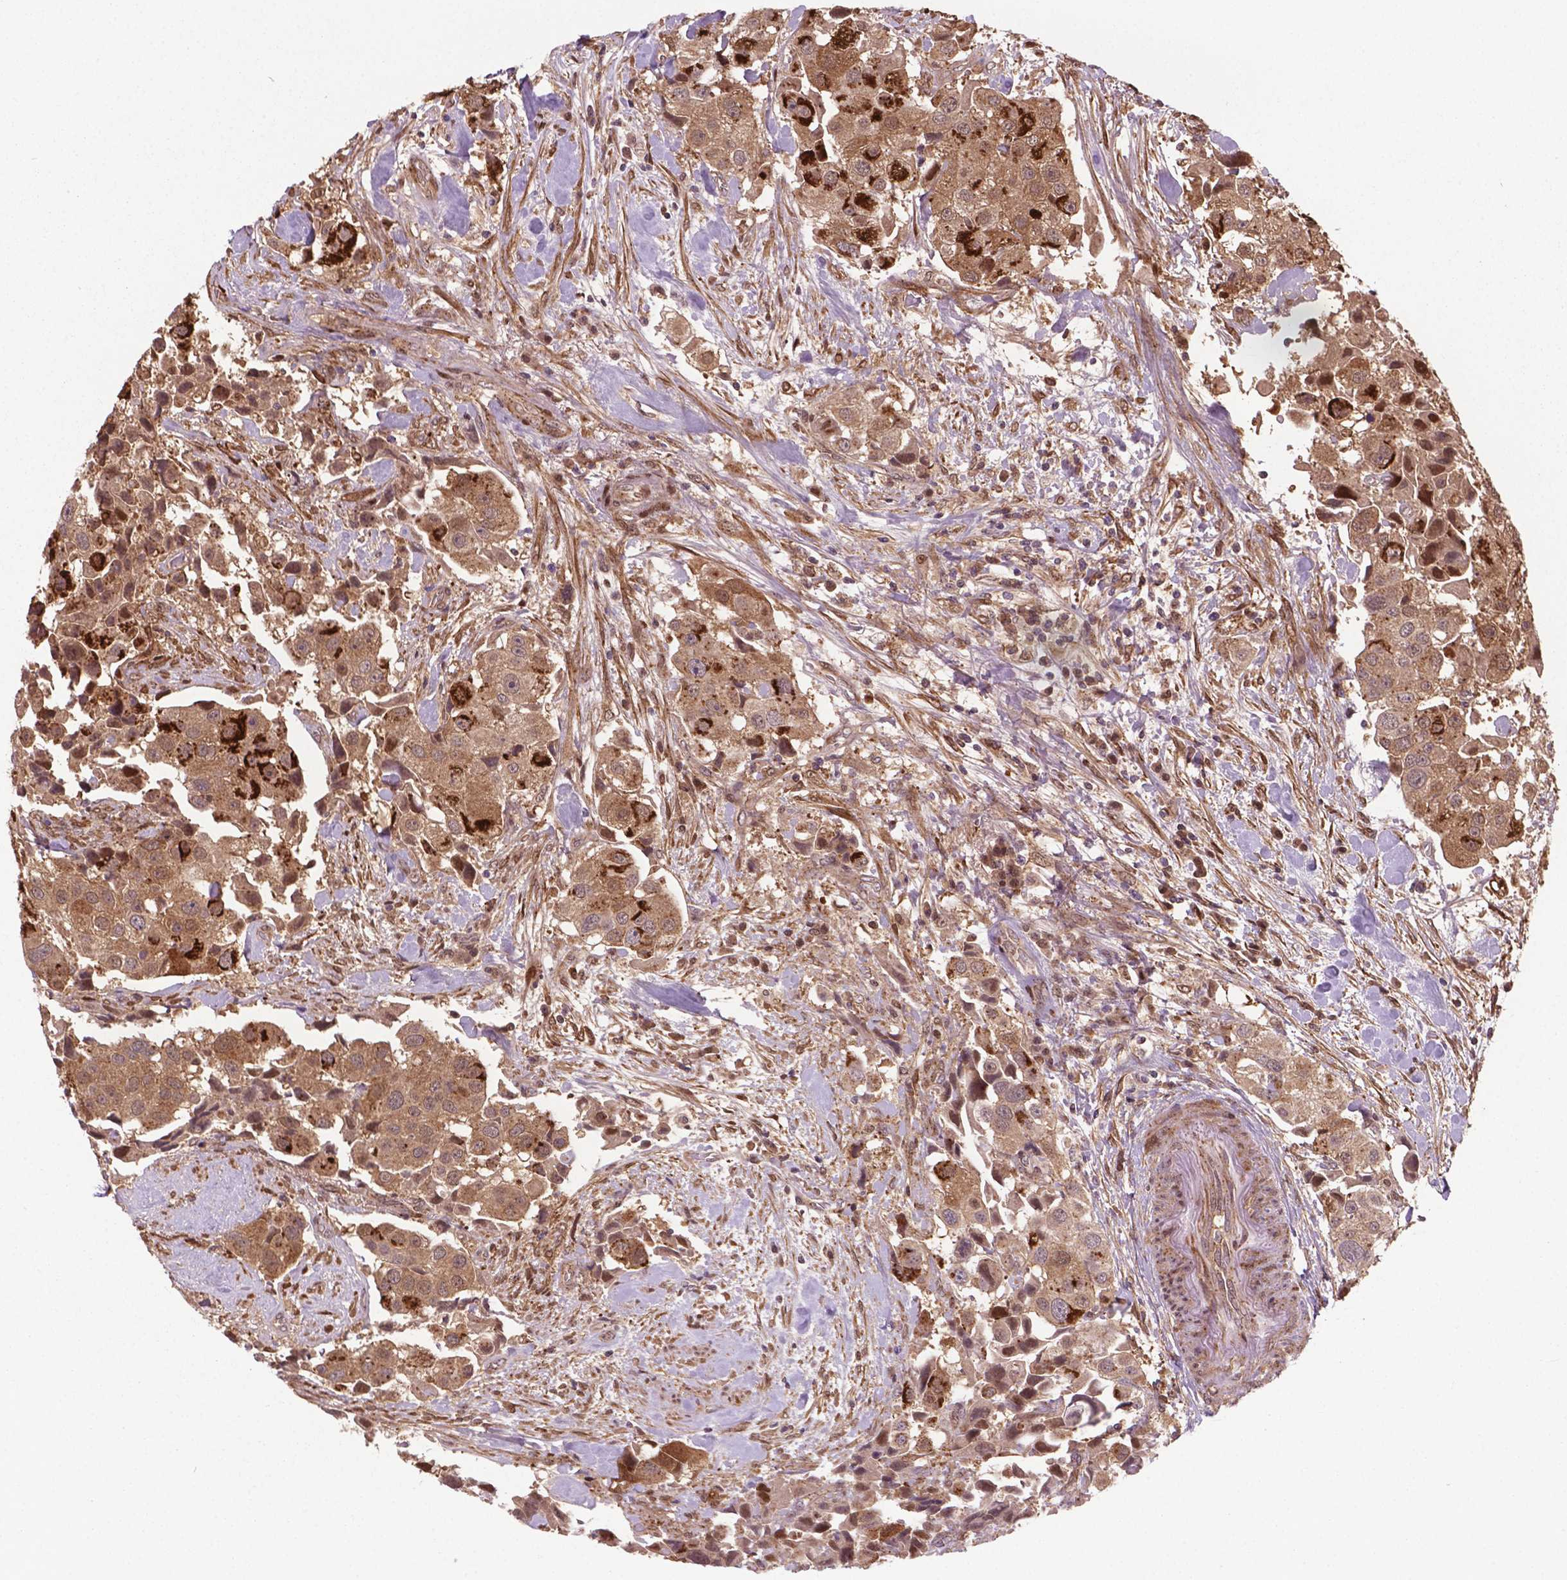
{"staining": {"intensity": "strong", "quantity": "<25%", "location": "cytoplasmic/membranous,nuclear"}, "tissue": "urothelial cancer", "cell_type": "Tumor cells", "image_type": "cancer", "snomed": [{"axis": "morphology", "description": "Urothelial carcinoma, High grade"}, {"axis": "topography", "description": "Urinary bladder"}], "caption": "DAB (3,3'-diaminobenzidine) immunohistochemical staining of human urothelial cancer reveals strong cytoplasmic/membranous and nuclear protein positivity in about <25% of tumor cells.", "gene": "PLIN3", "patient": {"sex": "female", "age": 64}}